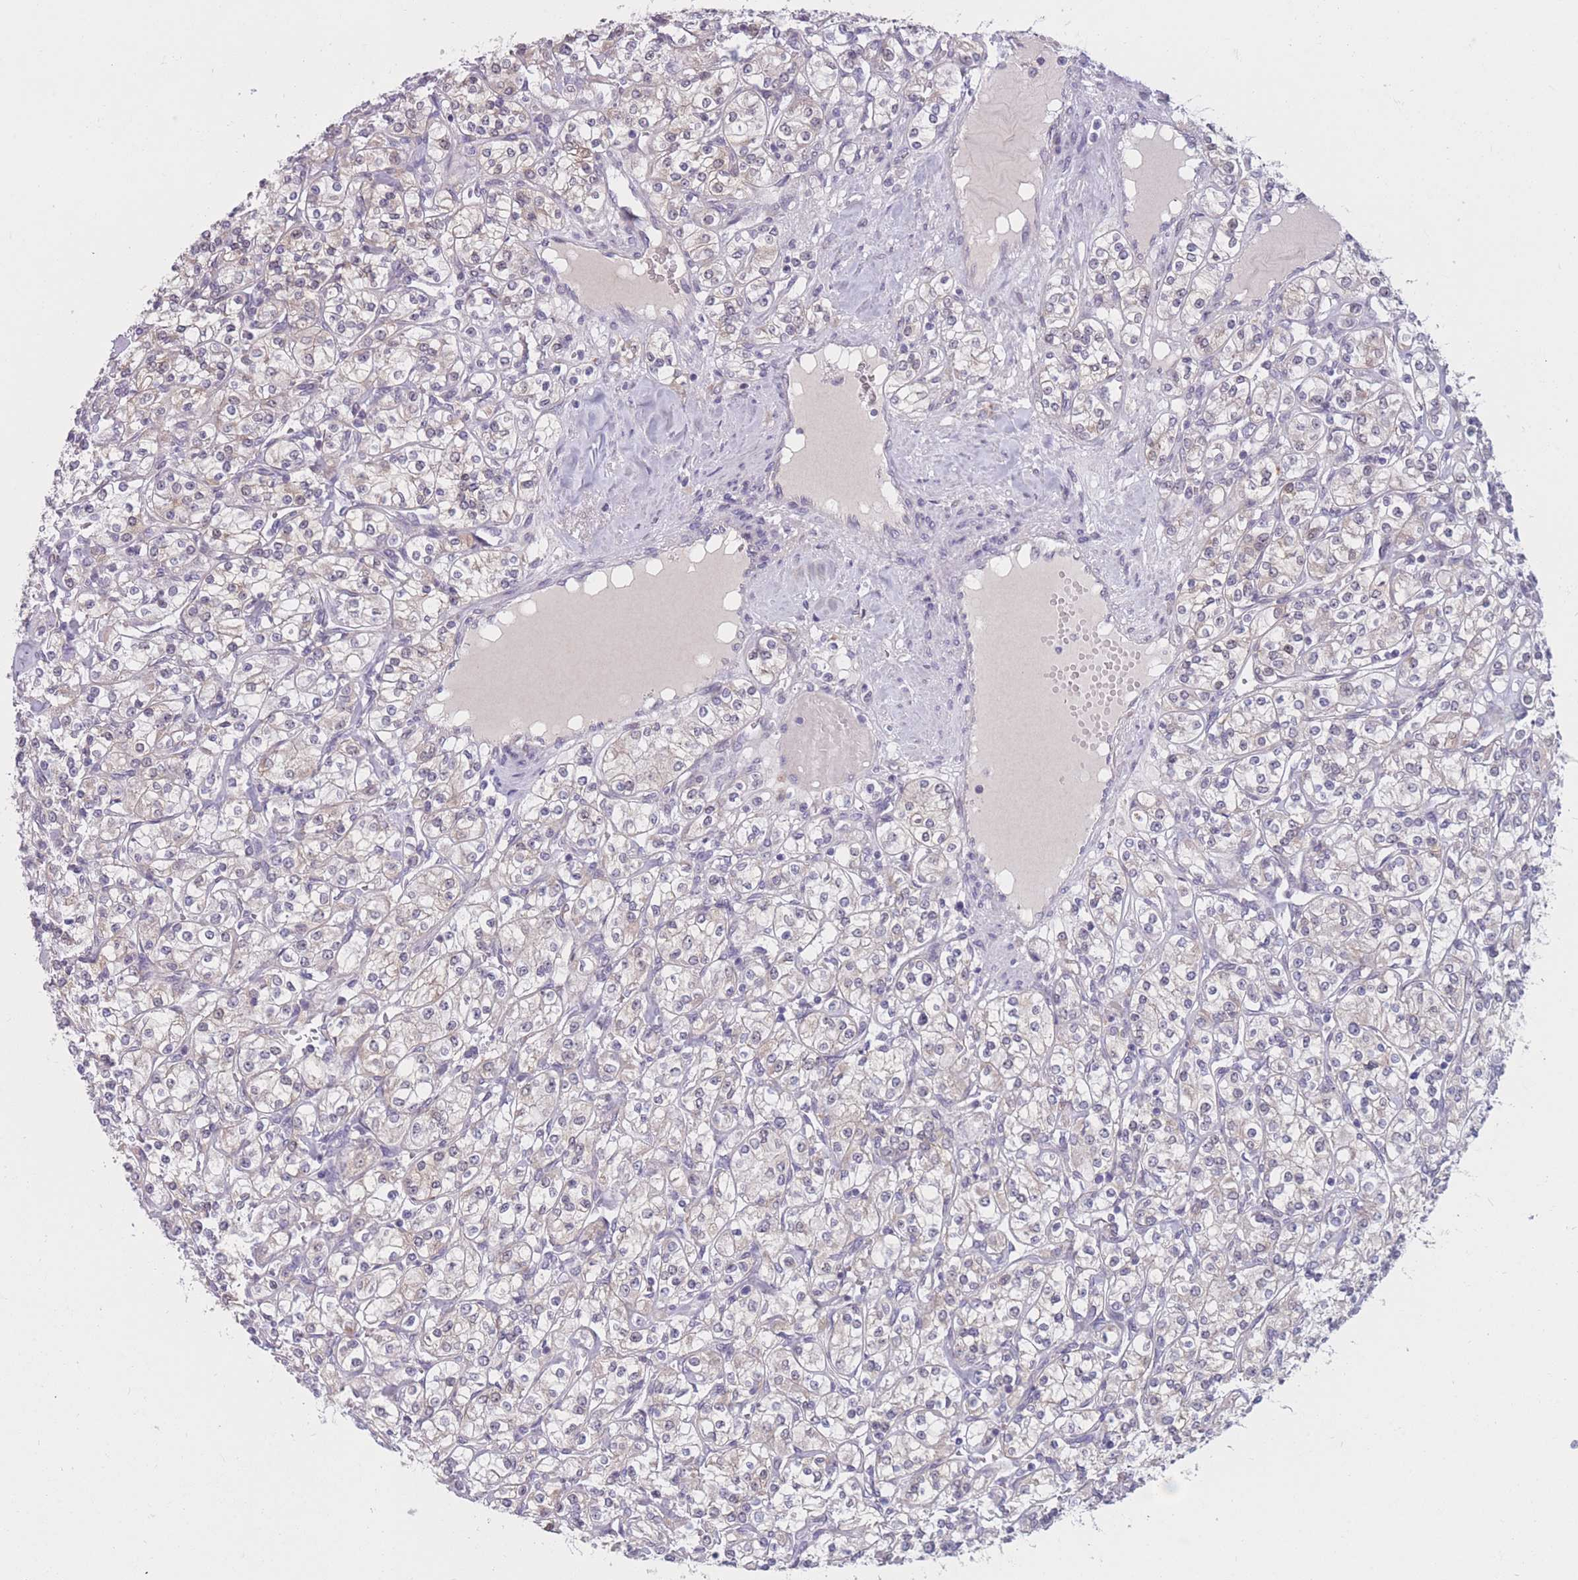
{"staining": {"intensity": "negative", "quantity": "none", "location": "none"}, "tissue": "renal cancer", "cell_type": "Tumor cells", "image_type": "cancer", "snomed": [{"axis": "morphology", "description": "Adenocarcinoma, NOS"}, {"axis": "topography", "description": "Kidney"}], "caption": "DAB immunohistochemical staining of human renal cancer reveals no significant positivity in tumor cells.", "gene": "COL27A1", "patient": {"sex": "male", "age": 77}}